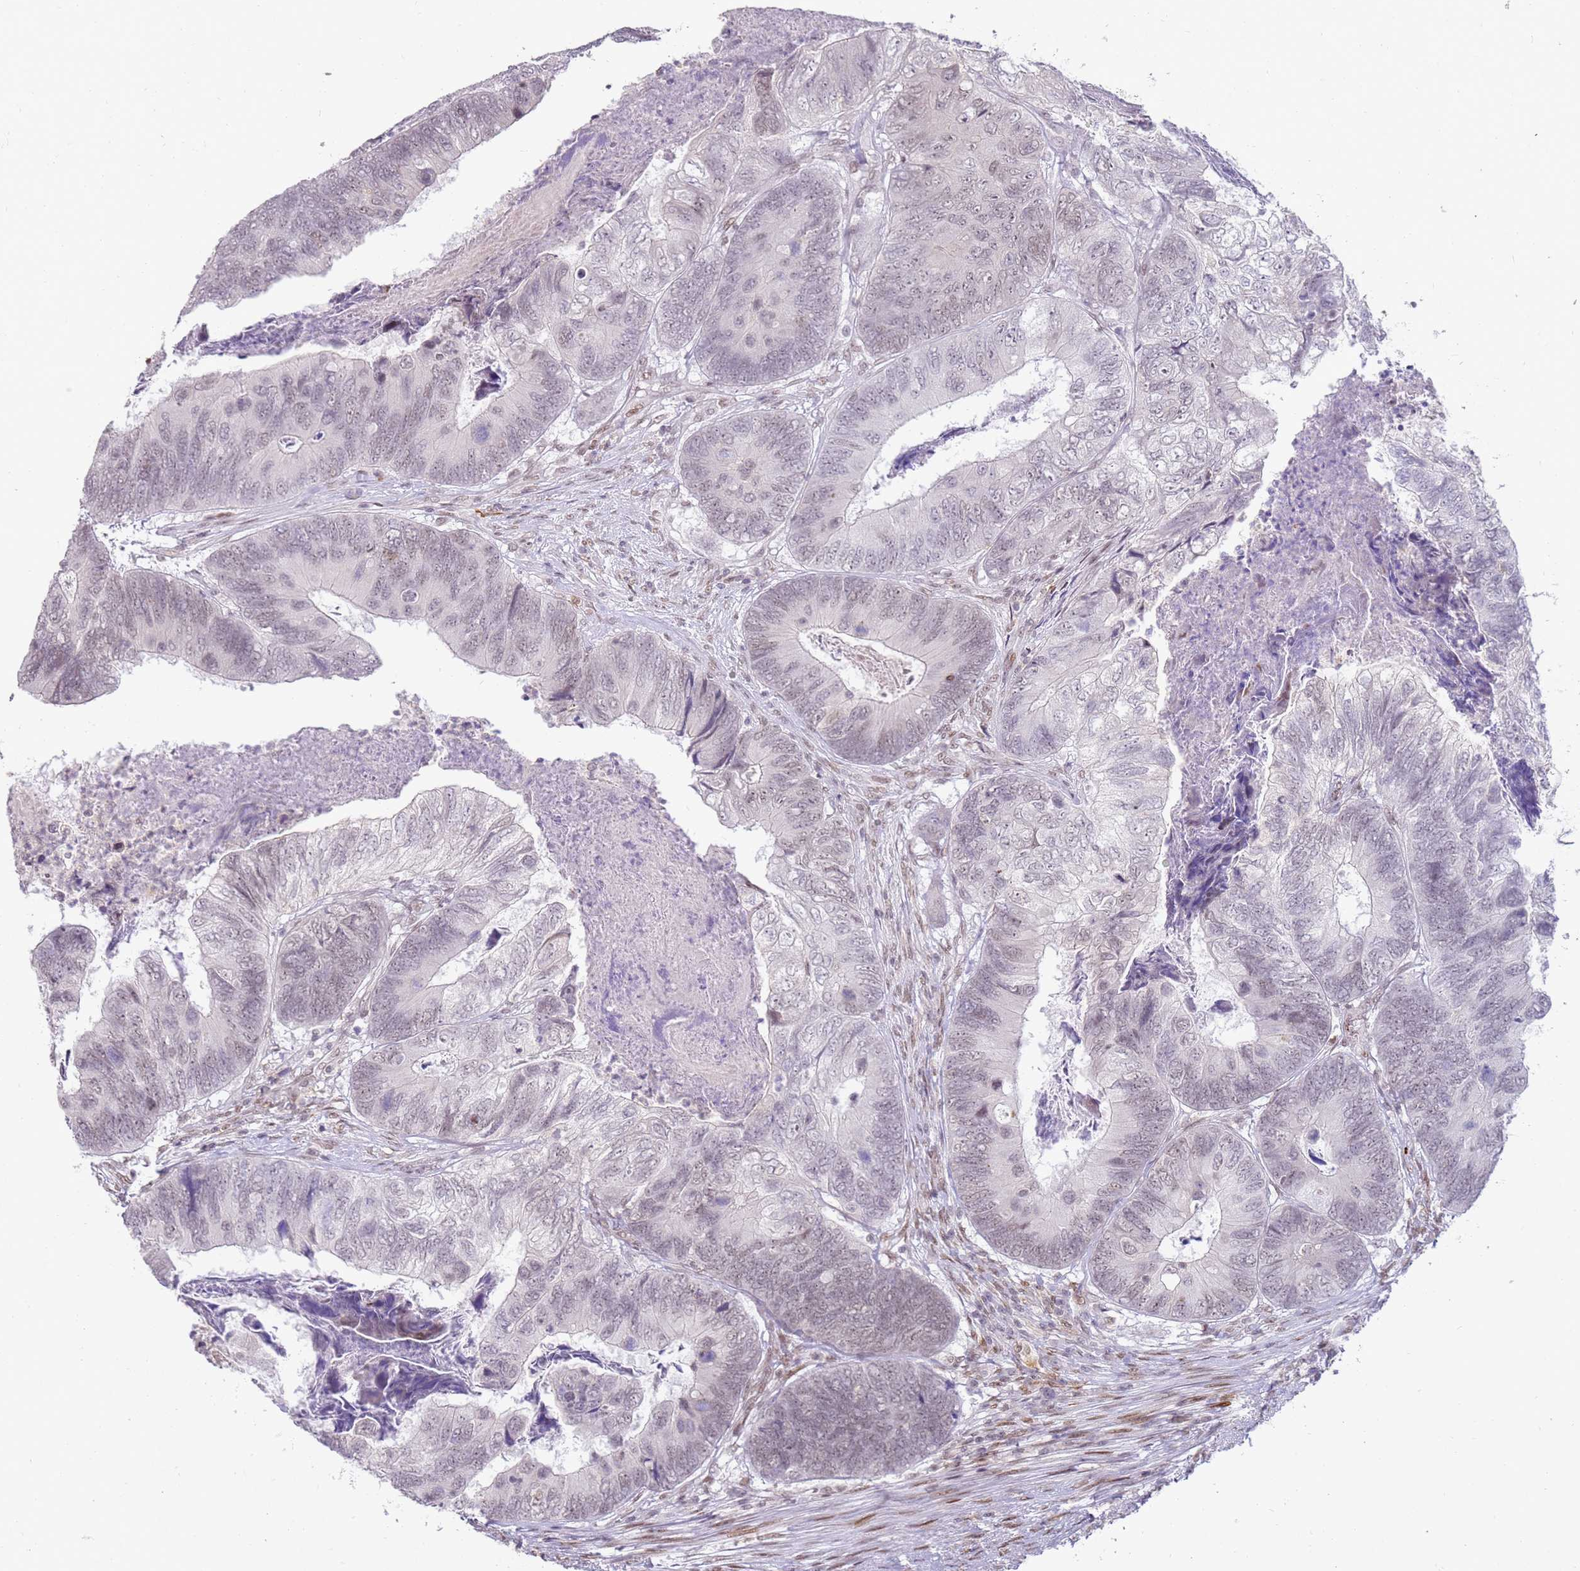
{"staining": {"intensity": "weak", "quantity": "<25%", "location": "nuclear"}, "tissue": "colorectal cancer", "cell_type": "Tumor cells", "image_type": "cancer", "snomed": [{"axis": "morphology", "description": "Adenocarcinoma, NOS"}, {"axis": "topography", "description": "Colon"}], "caption": "Tumor cells are negative for protein expression in human adenocarcinoma (colorectal).", "gene": "PHC2", "patient": {"sex": "female", "age": 67}}